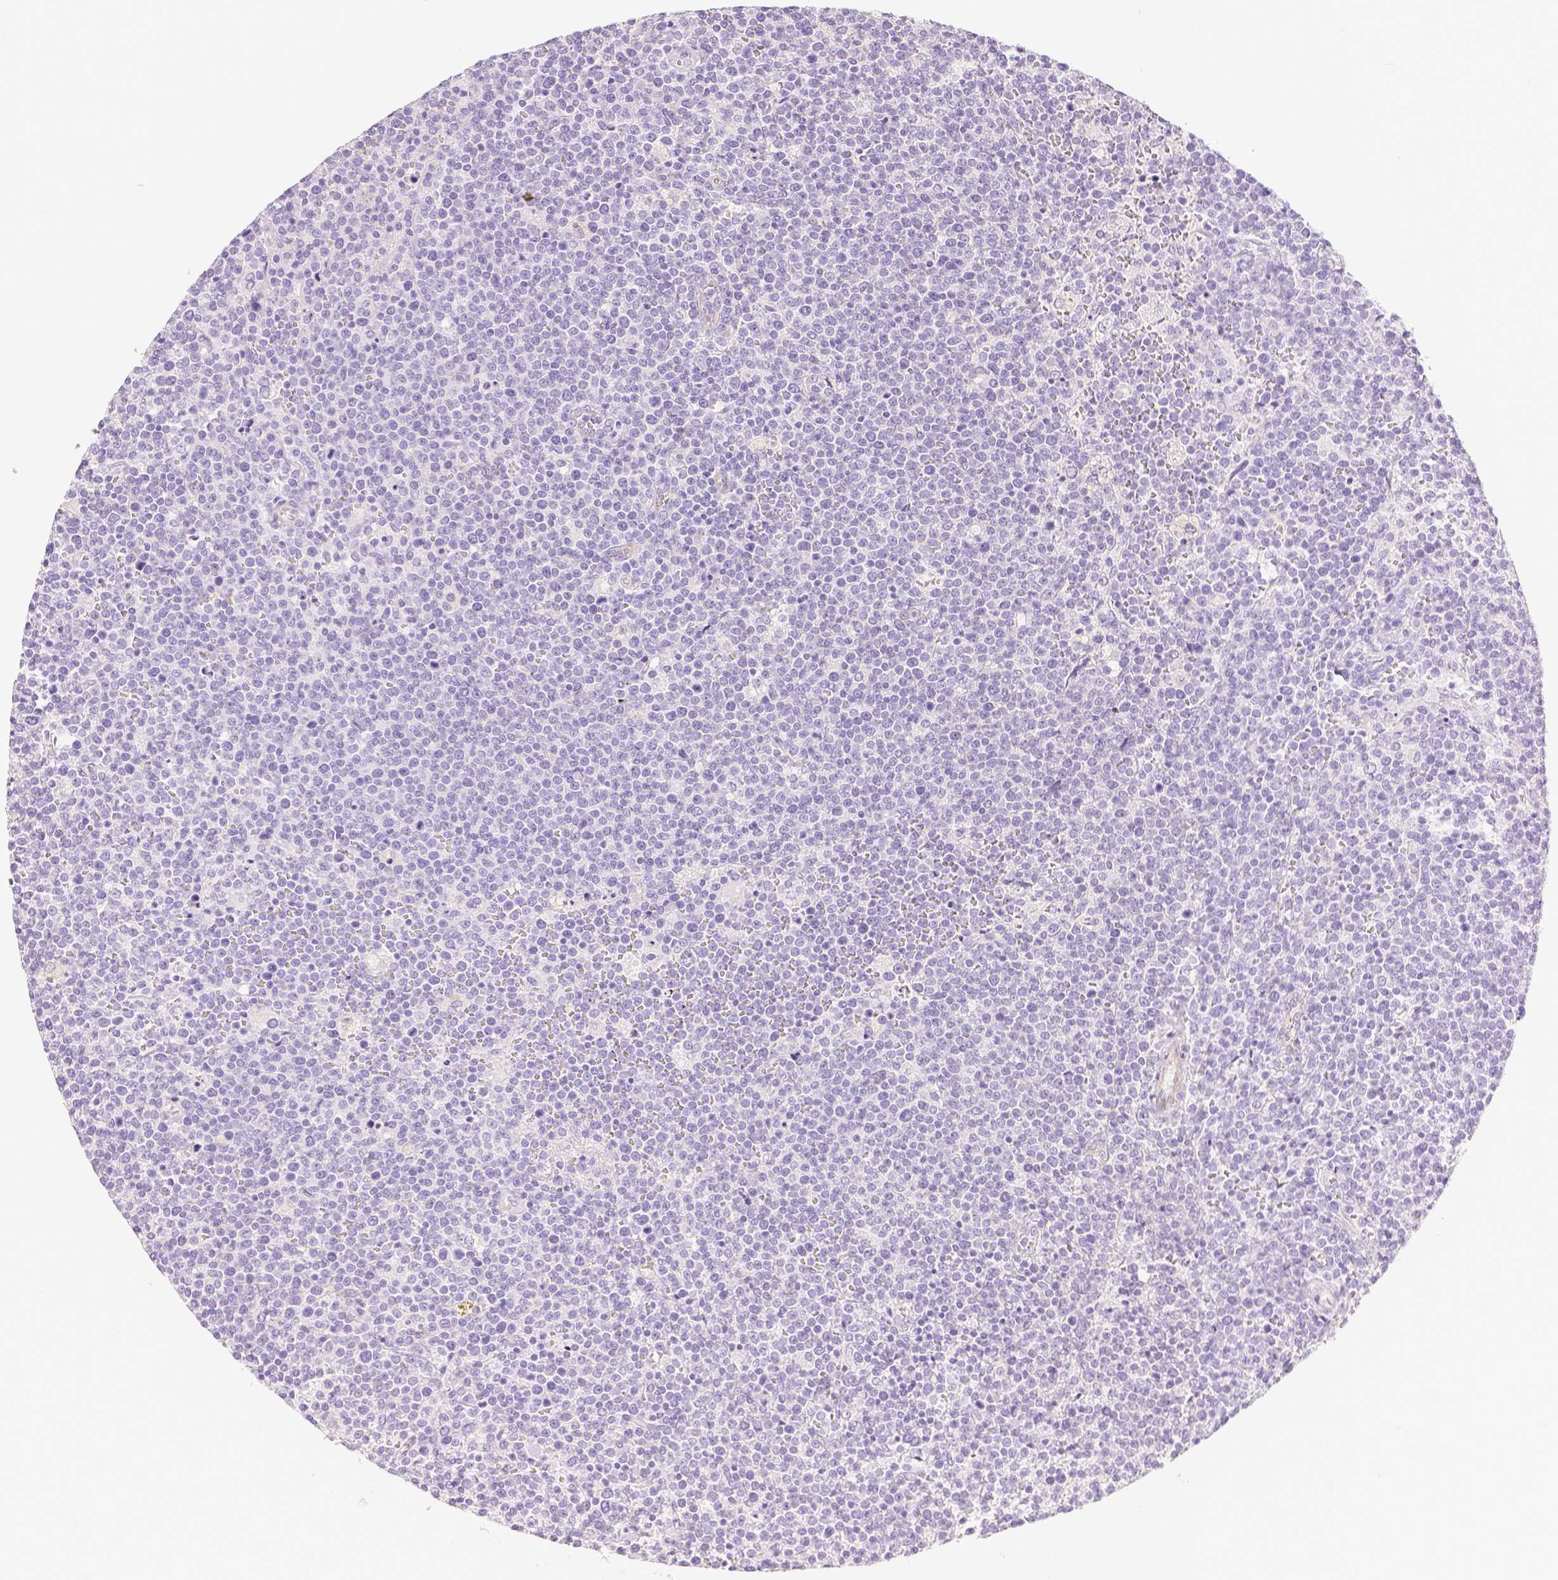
{"staining": {"intensity": "negative", "quantity": "none", "location": "none"}, "tissue": "lymphoma", "cell_type": "Tumor cells", "image_type": "cancer", "snomed": [{"axis": "morphology", "description": "Malignant lymphoma, non-Hodgkin's type, High grade"}, {"axis": "topography", "description": "Lymph node"}], "caption": "The photomicrograph shows no staining of tumor cells in malignant lymphoma, non-Hodgkin's type (high-grade).", "gene": "SLC27A5", "patient": {"sex": "male", "age": 61}}